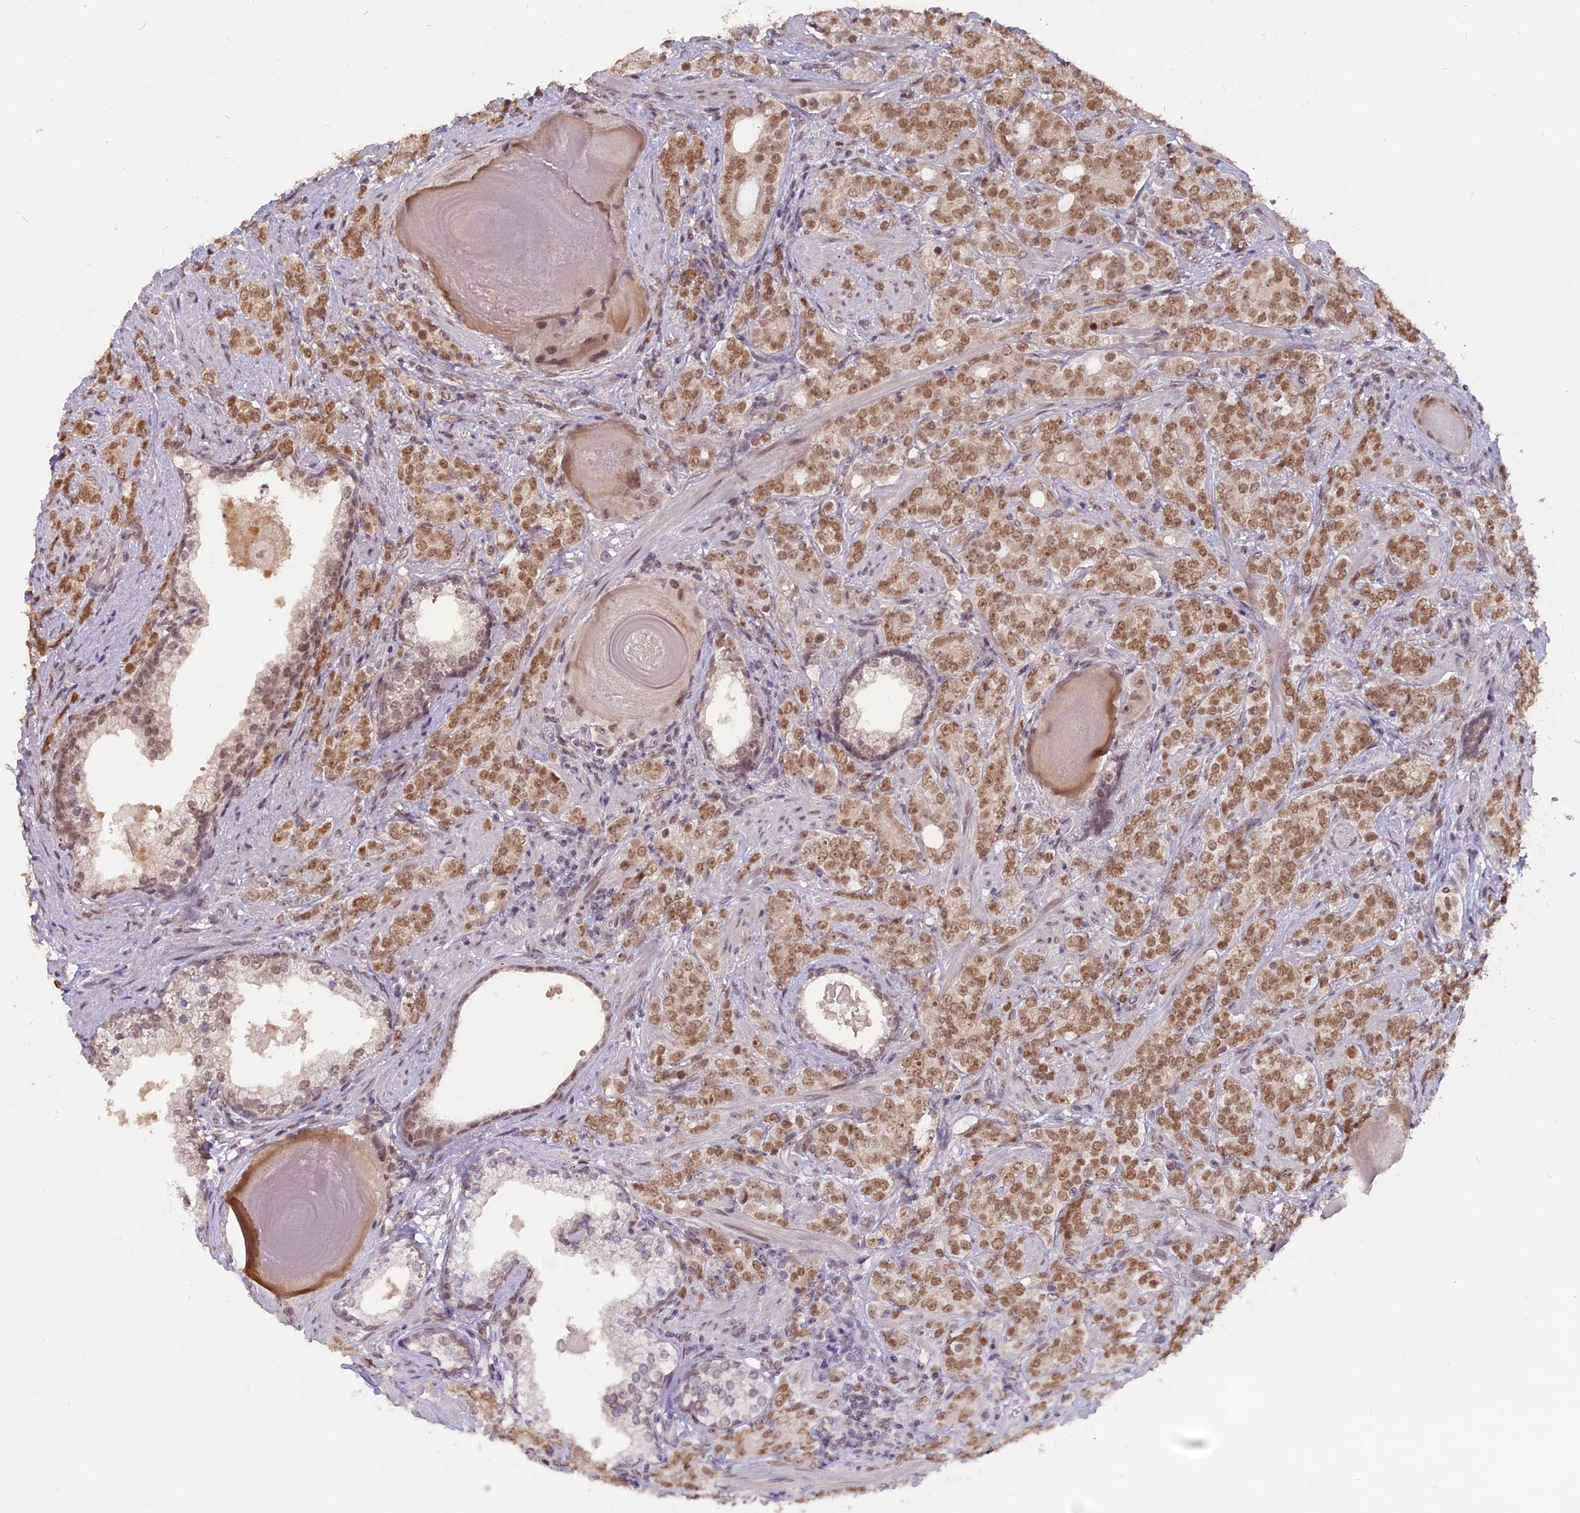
{"staining": {"intensity": "moderate", "quantity": ">75%", "location": "nuclear"}, "tissue": "prostate cancer", "cell_type": "Tumor cells", "image_type": "cancer", "snomed": [{"axis": "morphology", "description": "Adenocarcinoma, High grade"}, {"axis": "topography", "description": "Prostate"}], "caption": "Moderate nuclear protein positivity is appreciated in approximately >75% of tumor cells in prostate cancer (high-grade adenocarcinoma).", "gene": "NR1H3", "patient": {"sex": "male", "age": 64}}